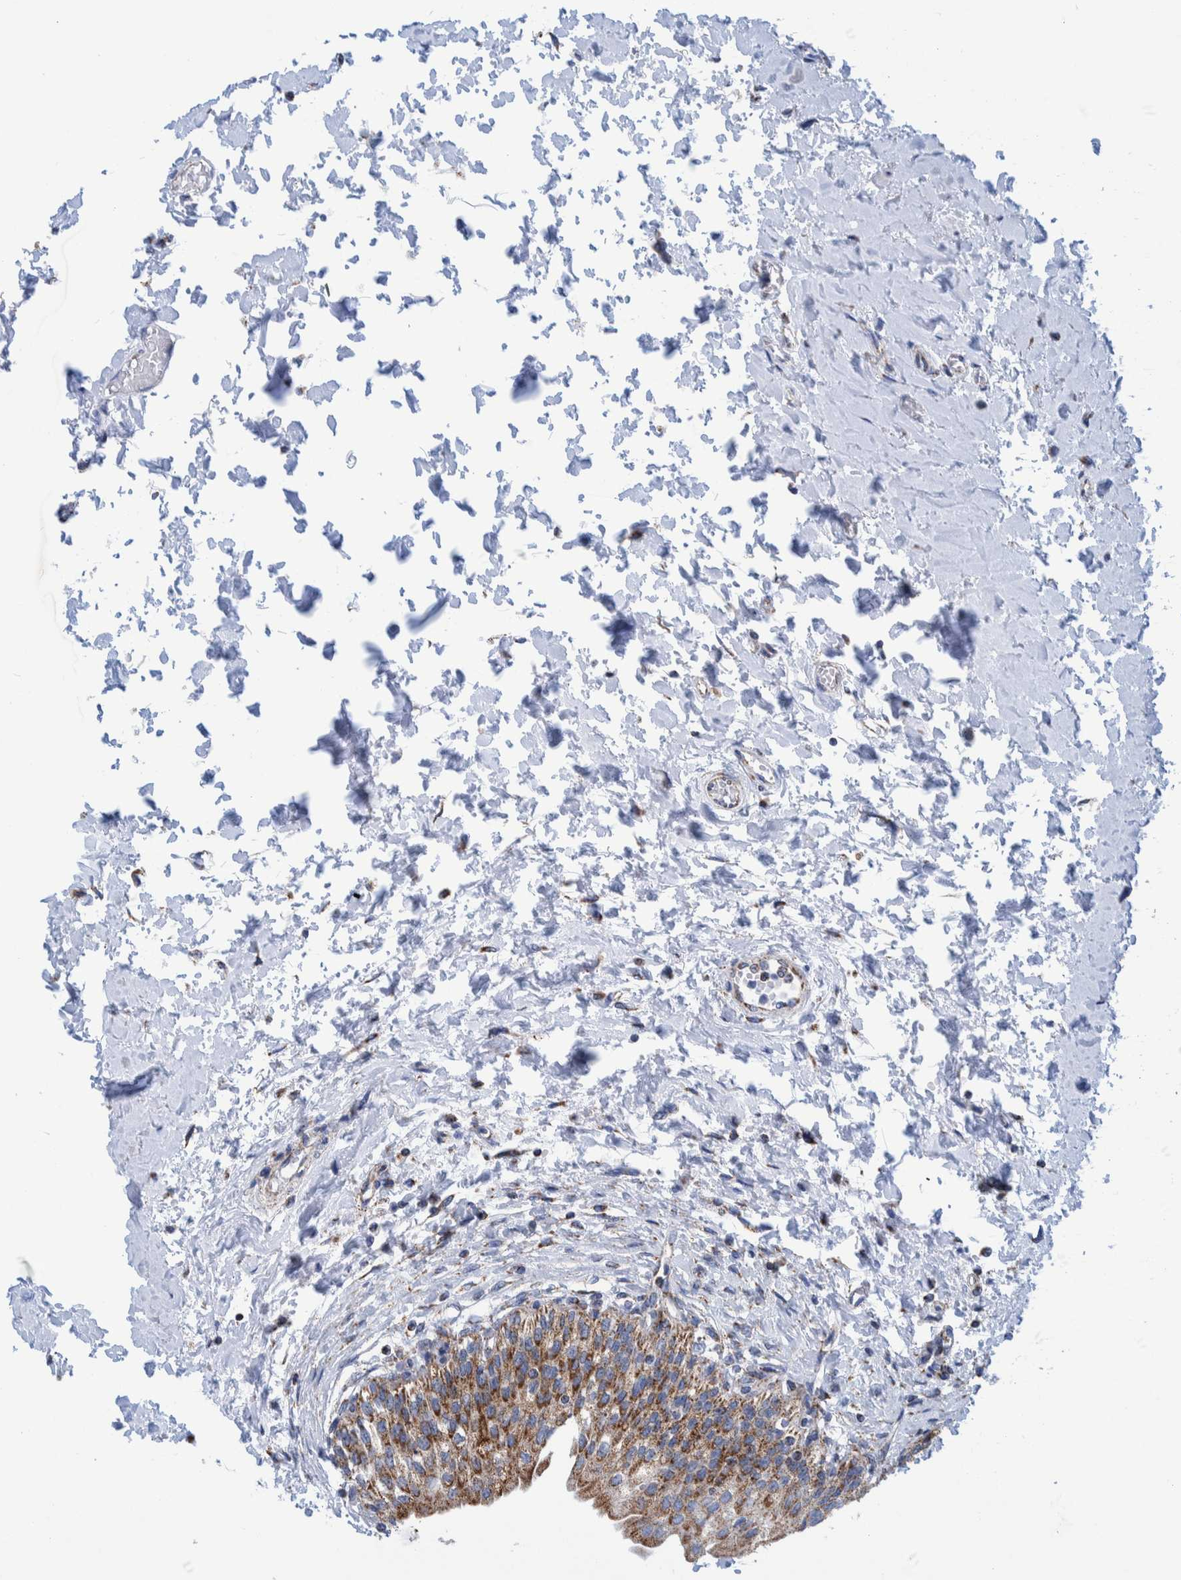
{"staining": {"intensity": "strong", "quantity": ">75%", "location": "cytoplasmic/membranous"}, "tissue": "urinary bladder", "cell_type": "Urothelial cells", "image_type": "normal", "snomed": [{"axis": "morphology", "description": "Normal tissue, NOS"}, {"axis": "topography", "description": "Urinary bladder"}], "caption": "This histopathology image demonstrates normal urinary bladder stained with IHC to label a protein in brown. The cytoplasmic/membranous of urothelial cells show strong positivity for the protein. Nuclei are counter-stained blue.", "gene": "BZW2", "patient": {"sex": "male", "age": 55}}